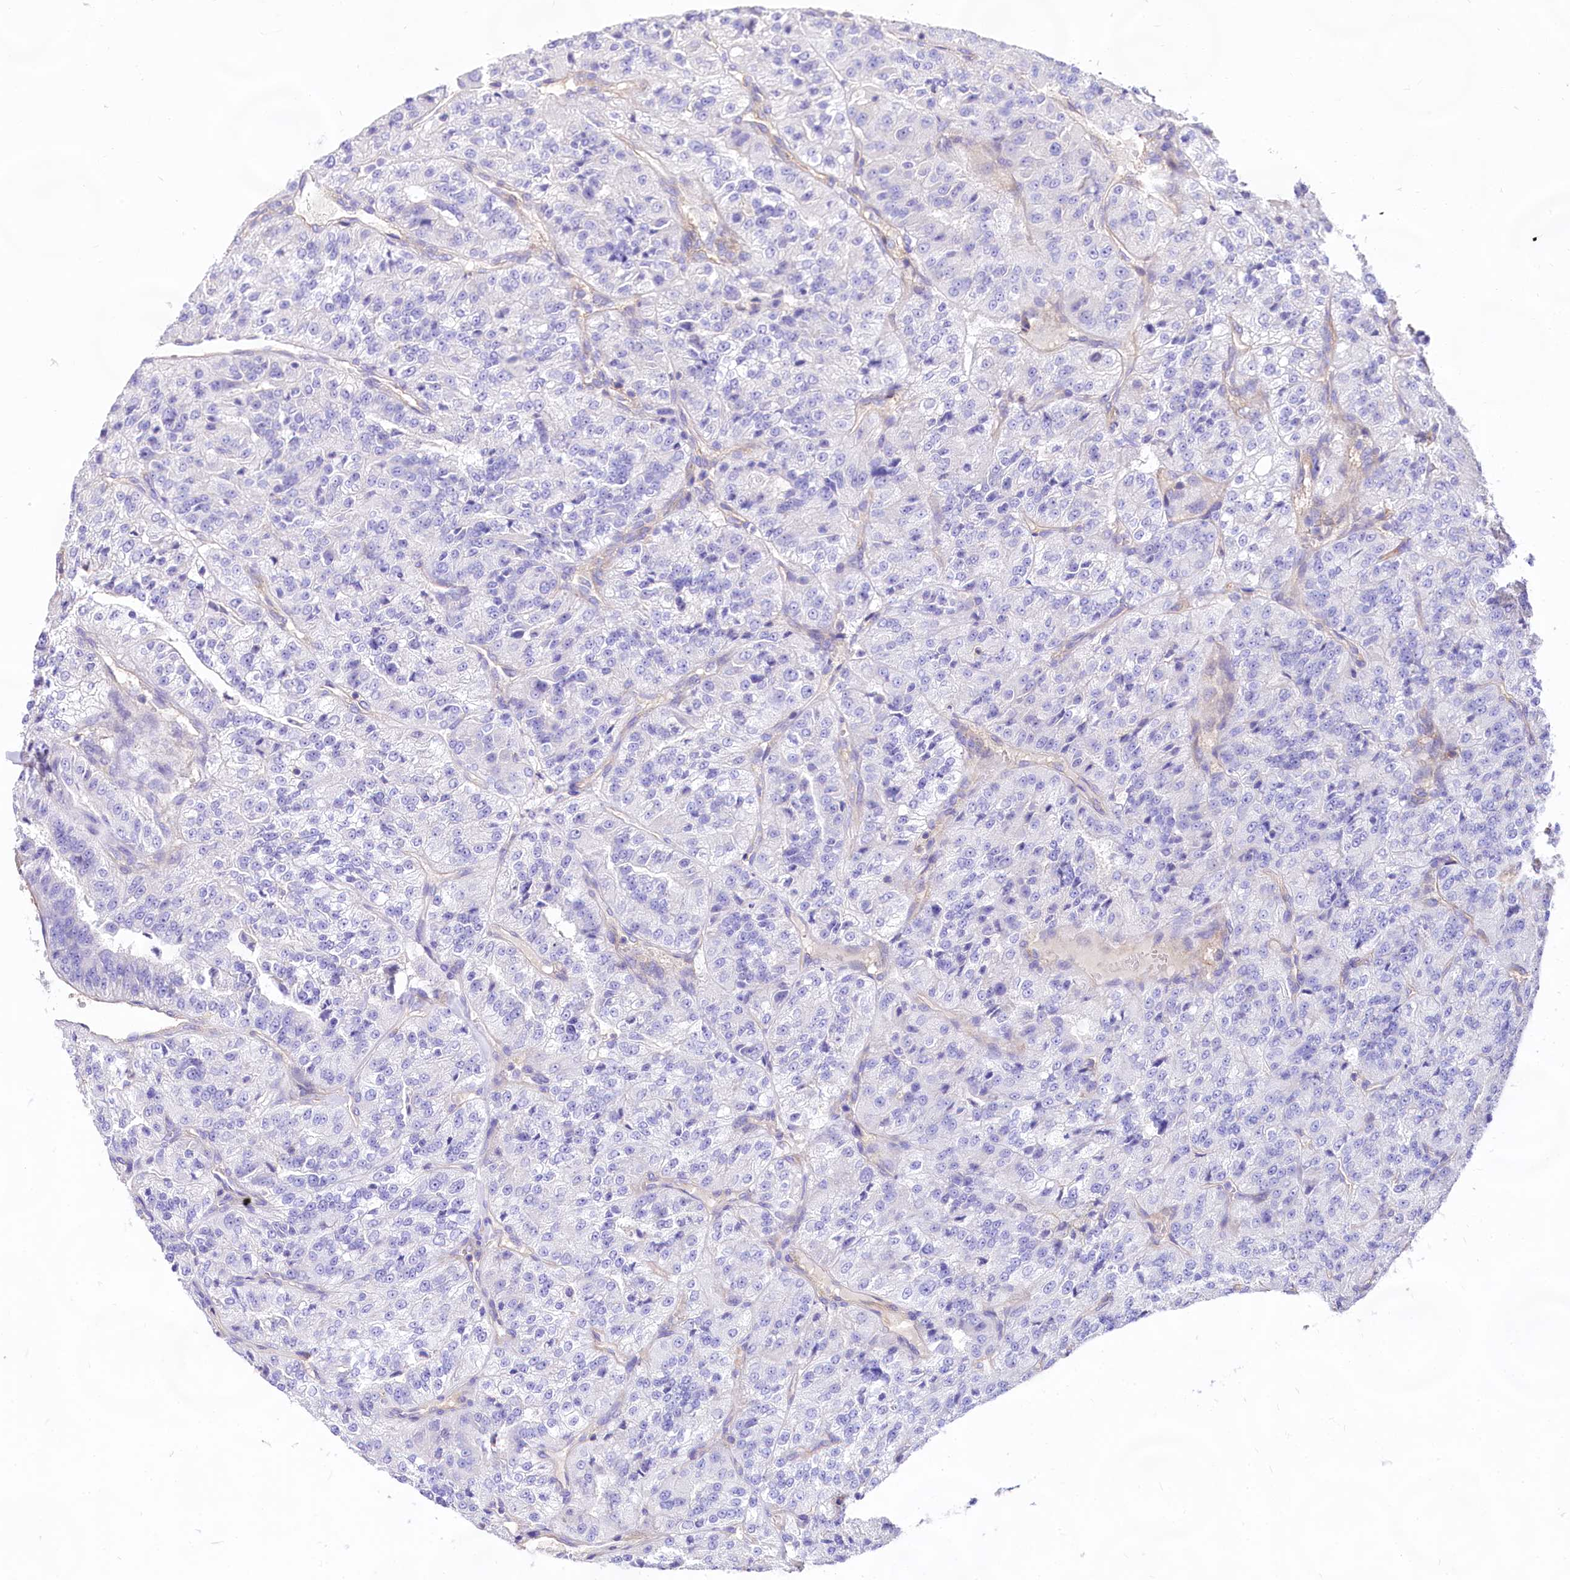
{"staining": {"intensity": "negative", "quantity": "none", "location": "none"}, "tissue": "renal cancer", "cell_type": "Tumor cells", "image_type": "cancer", "snomed": [{"axis": "morphology", "description": "Adenocarcinoma, NOS"}, {"axis": "topography", "description": "Kidney"}], "caption": "There is no significant staining in tumor cells of adenocarcinoma (renal). (Immunohistochemistry (ihc), brightfield microscopy, high magnification).", "gene": "CD99", "patient": {"sex": "female", "age": 63}}